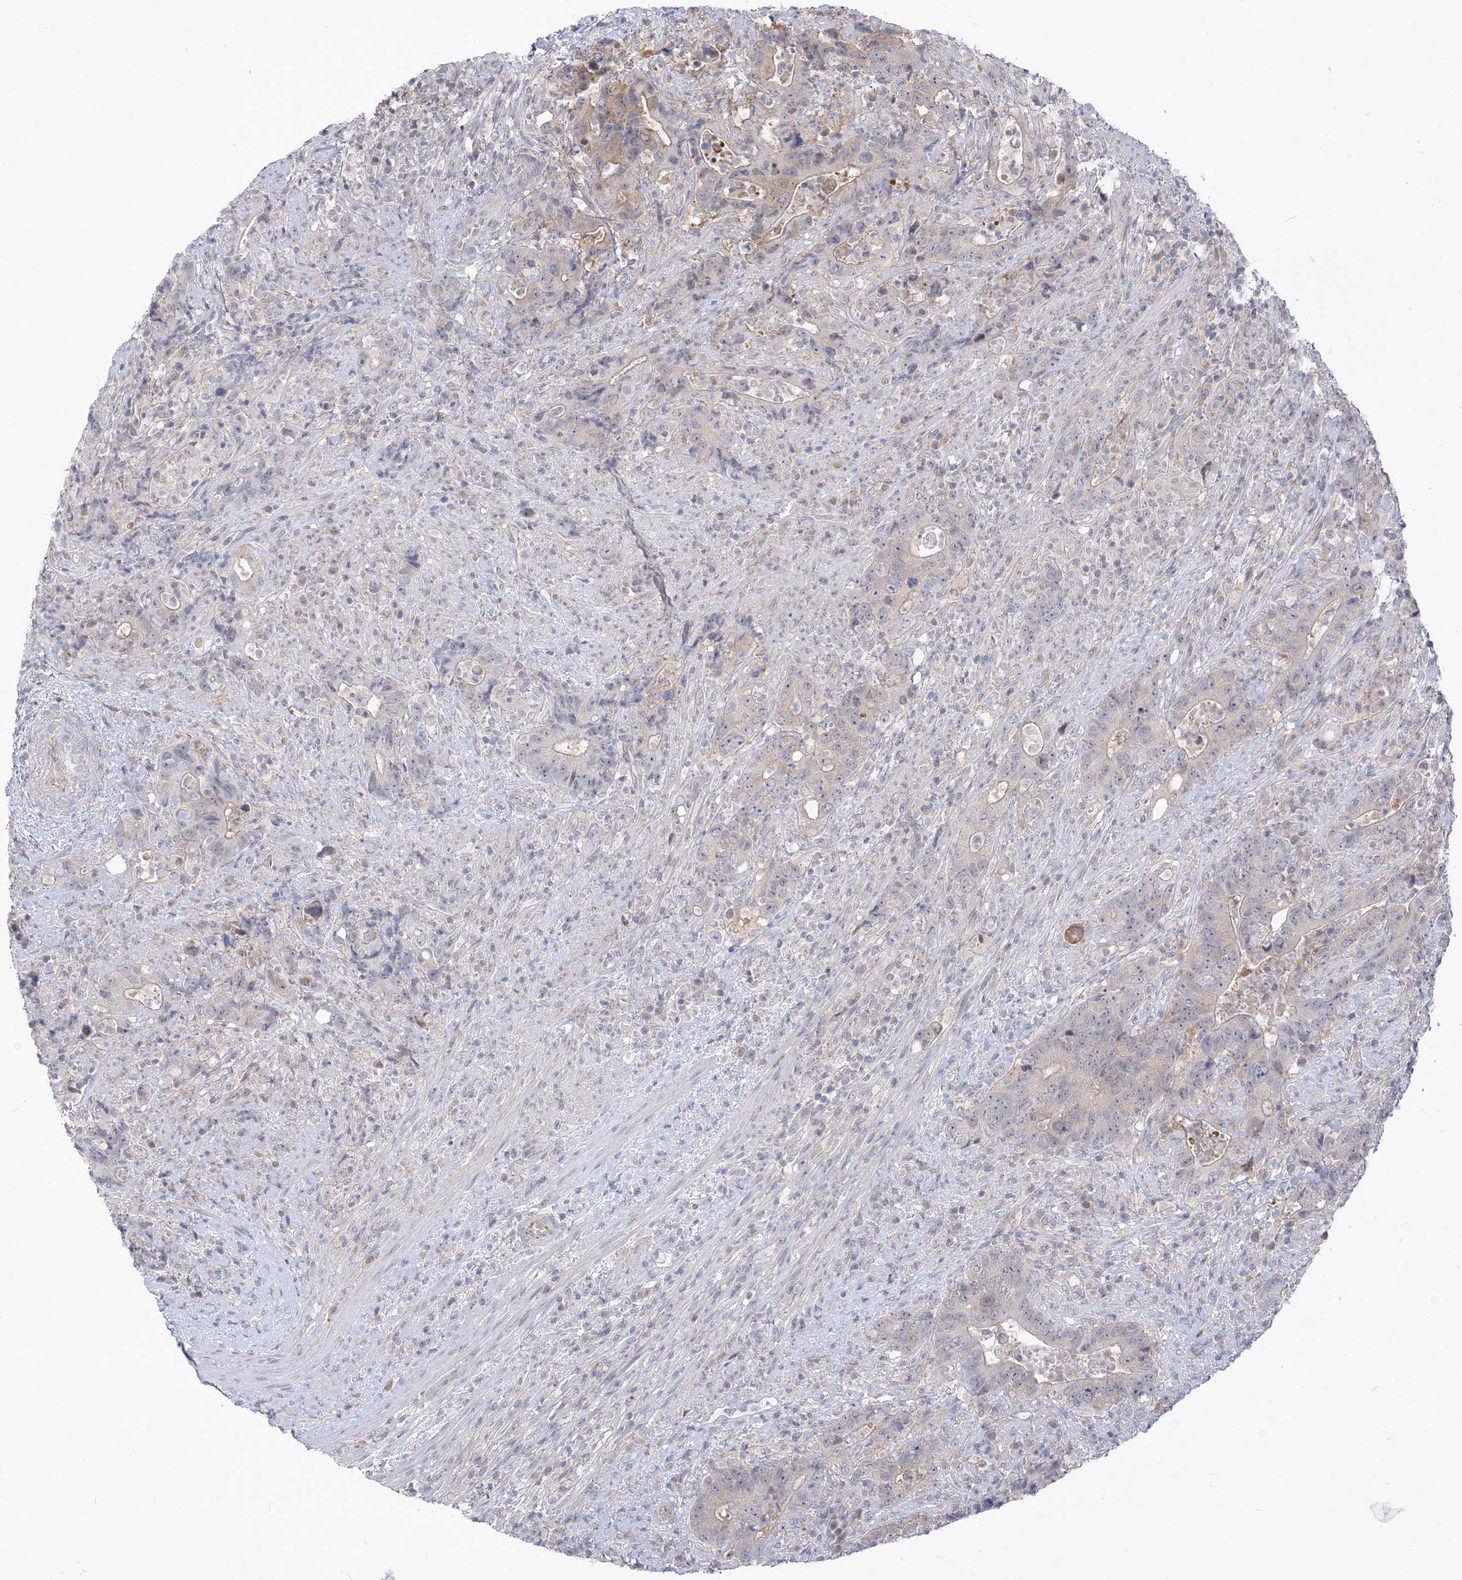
{"staining": {"intensity": "weak", "quantity": "<25%", "location": "cytoplasmic/membranous"}, "tissue": "colorectal cancer", "cell_type": "Tumor cells", "image_type": "cancer", "snomed": [{"axis": "morphology", "description": "Adenocarcinoma, NOS"}, {"axis": "topography", "description": "Colon"}], "caption": "Human colorectal cancer stained for a protein using immunohistochemistry (IHC) reveals no staining in tumor cells.", "gene": "THADA", "patient": {"sex": "female", "age": 75}}